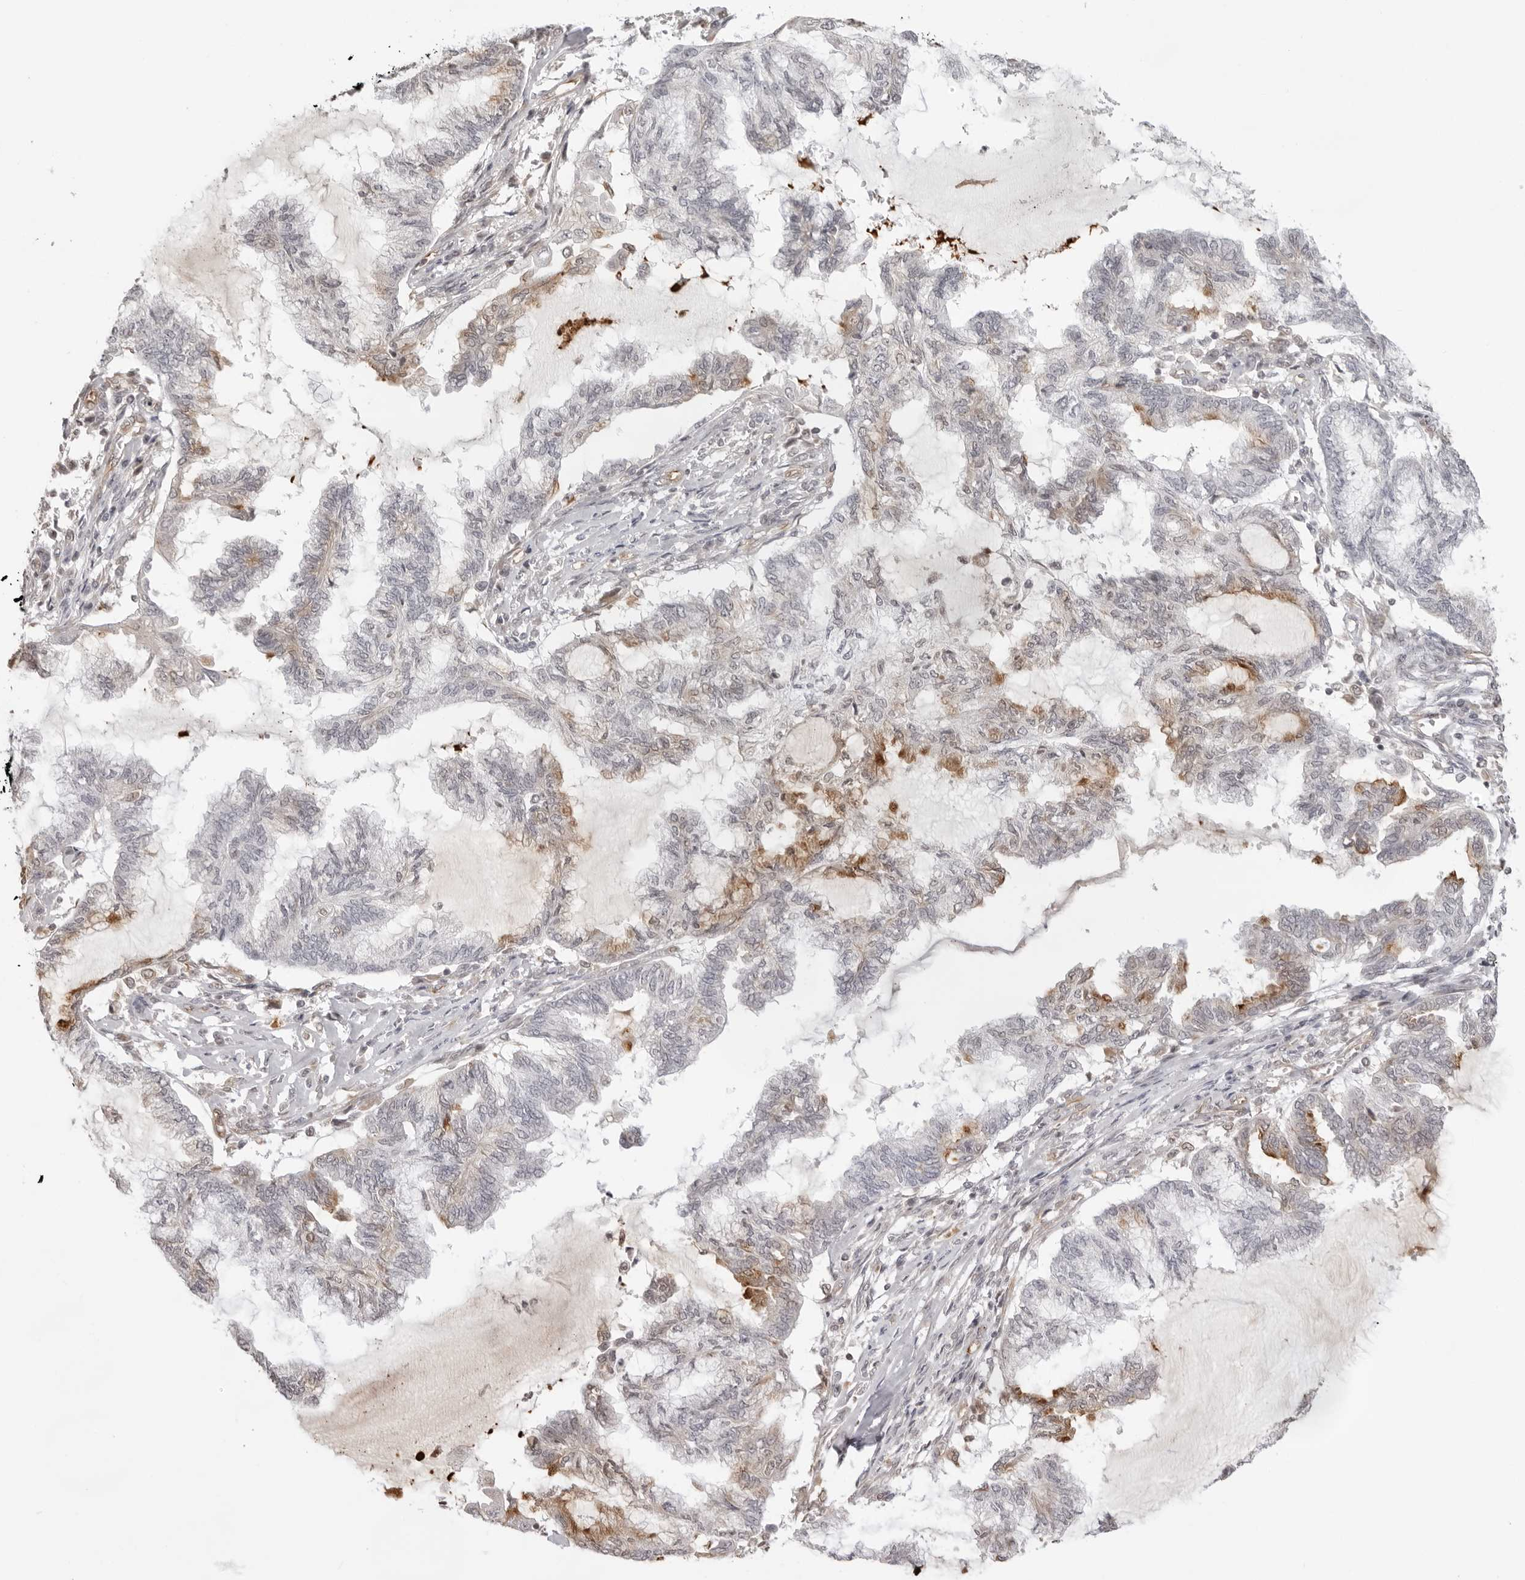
{"staining": {"intensity": "moderate", "quantity": "<25%", "location": "cytoplasmic/membranous"}, "tissue": "endometrial cancer", "cell_type": "Tumor cells", "image_type": "cancer", "snomed": [{"axis": "morphology", "description": "Adenocarcinoma, NOS"}, {"axis": "topography", "description": "Endometrium"}], "caption": "Immunohistochemical staining of adenocarcinoma (endometrial) shows low levels of moderate cytoplasmic/membranous staining in approximately <25% of tumor cells. (DAB IHC with brightfield microscopy, high magnification).", "gene": "DYNLT5", "patient": {"sex": "female", "age": 86}}